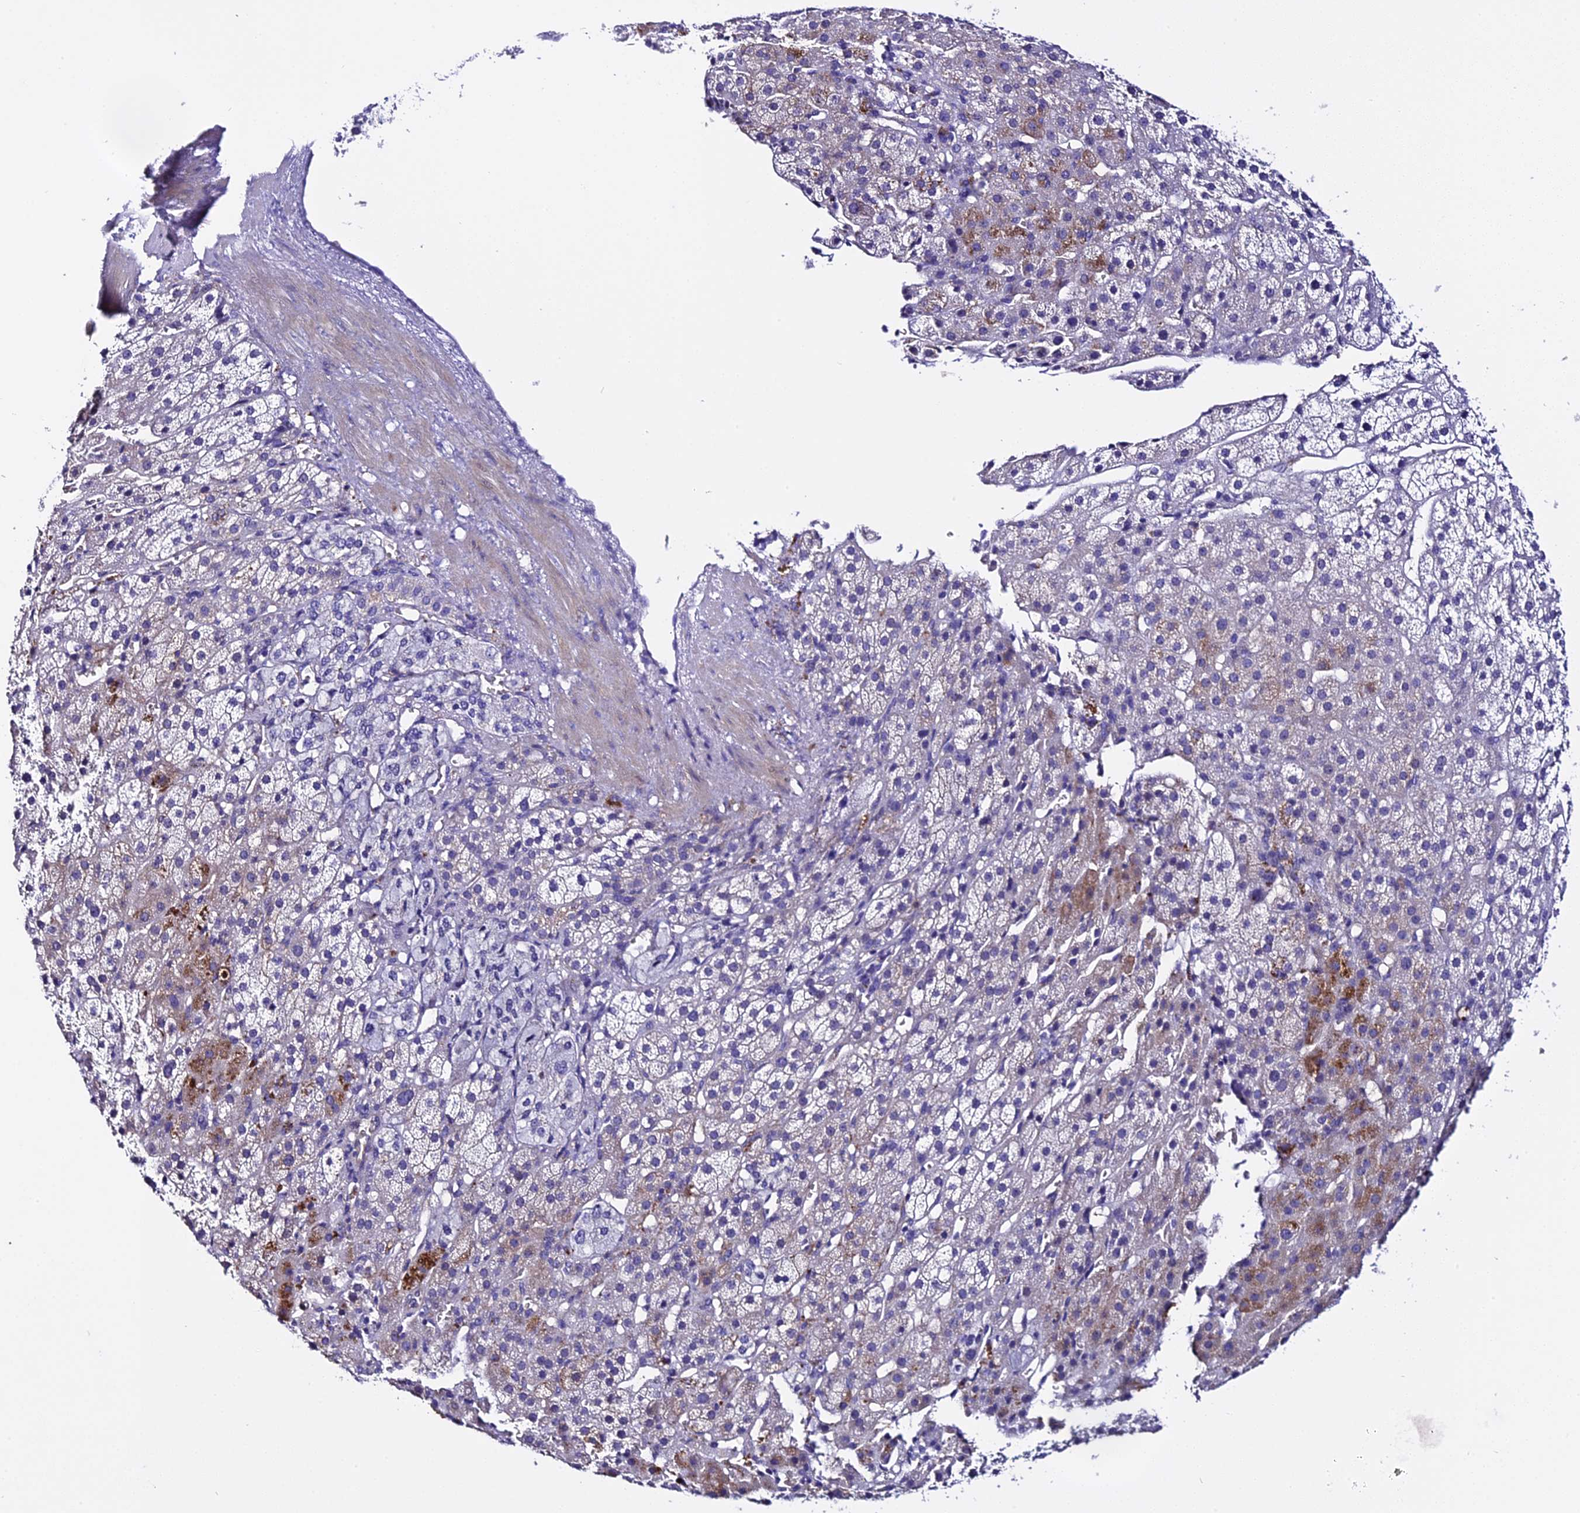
{"staining": {"intensity": "moderate", "quantity": "<25%", "location": "cytoplasmic/membranous"}, "tissue": "adrenal gland", "cell_type": "Glandular cells", "image_type": "normal", "snomed": [{"axis": "morphology", "description": "Normal tissue, NOS"}, {"axis": "topography", "description": "Adrenal gland"}], "caption": "Approximately <25% of glandular cells in unremarkable human adrenal gland exhibit moderate cytoplasmic/membranous protein staining as visualized by brown immunohistochemical staining.", "gene": "NOD2", "patient": {"sex": "female", "age": 57}}